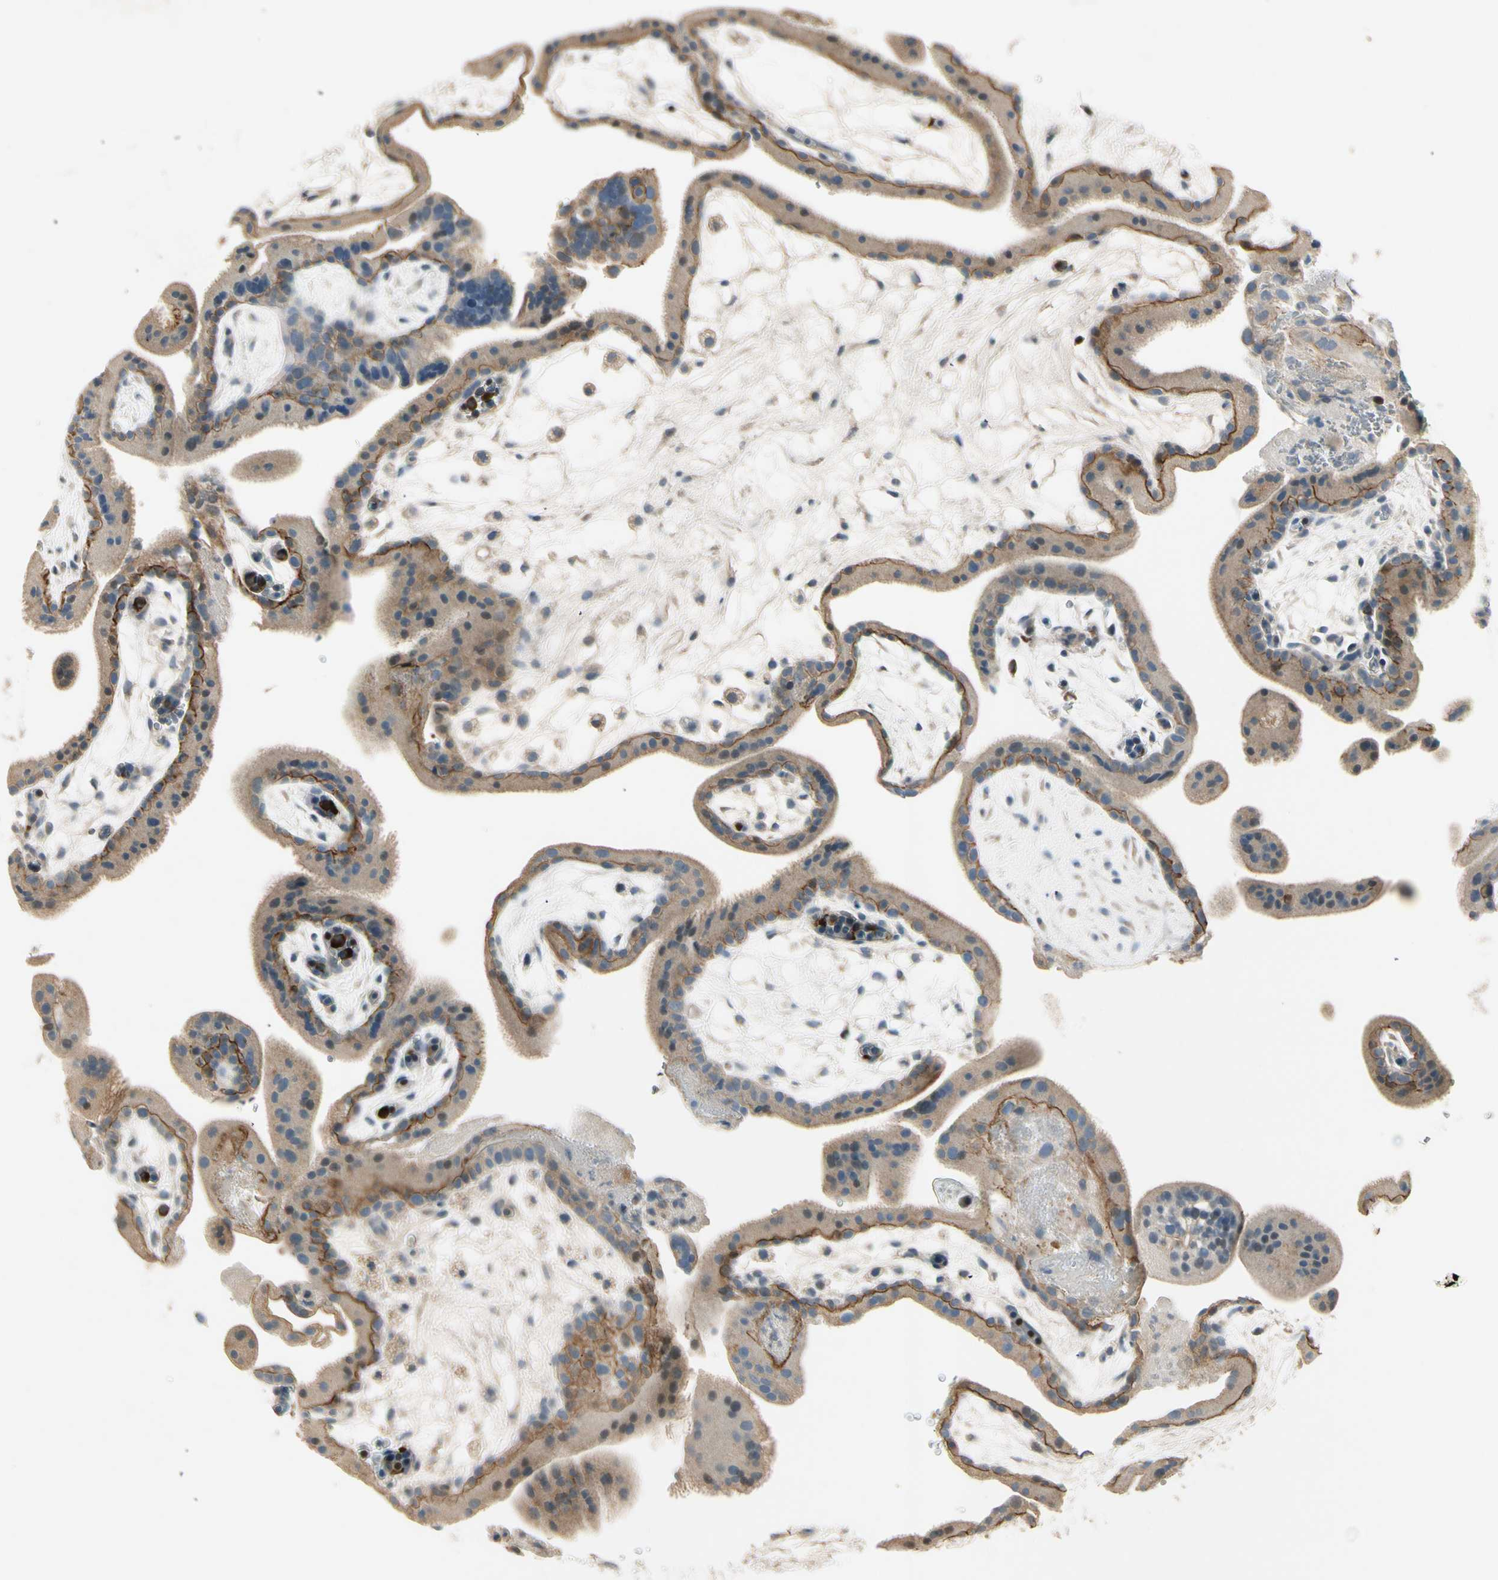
{"staining": {"intensity": "moderate", "quantity": ">75%", "location": "cytoplasmic/membranous"}, "tissue": "placenta", "cell_type": "Trophoblastic cells", "image_type": "normal", "snomed": [{"axis": "morphology", "description": "Normal tissue, NOS"}, {"axis": "topography", "description": "Placenta"}], "caption": "A histopathology image of human placenta stained for a protein demonstrates moderate cytoplasmic/membranous brown staining in trophoblastic cells.", "gene": "PPP3CB", "patient": {"sex": "female", "age": 19}}